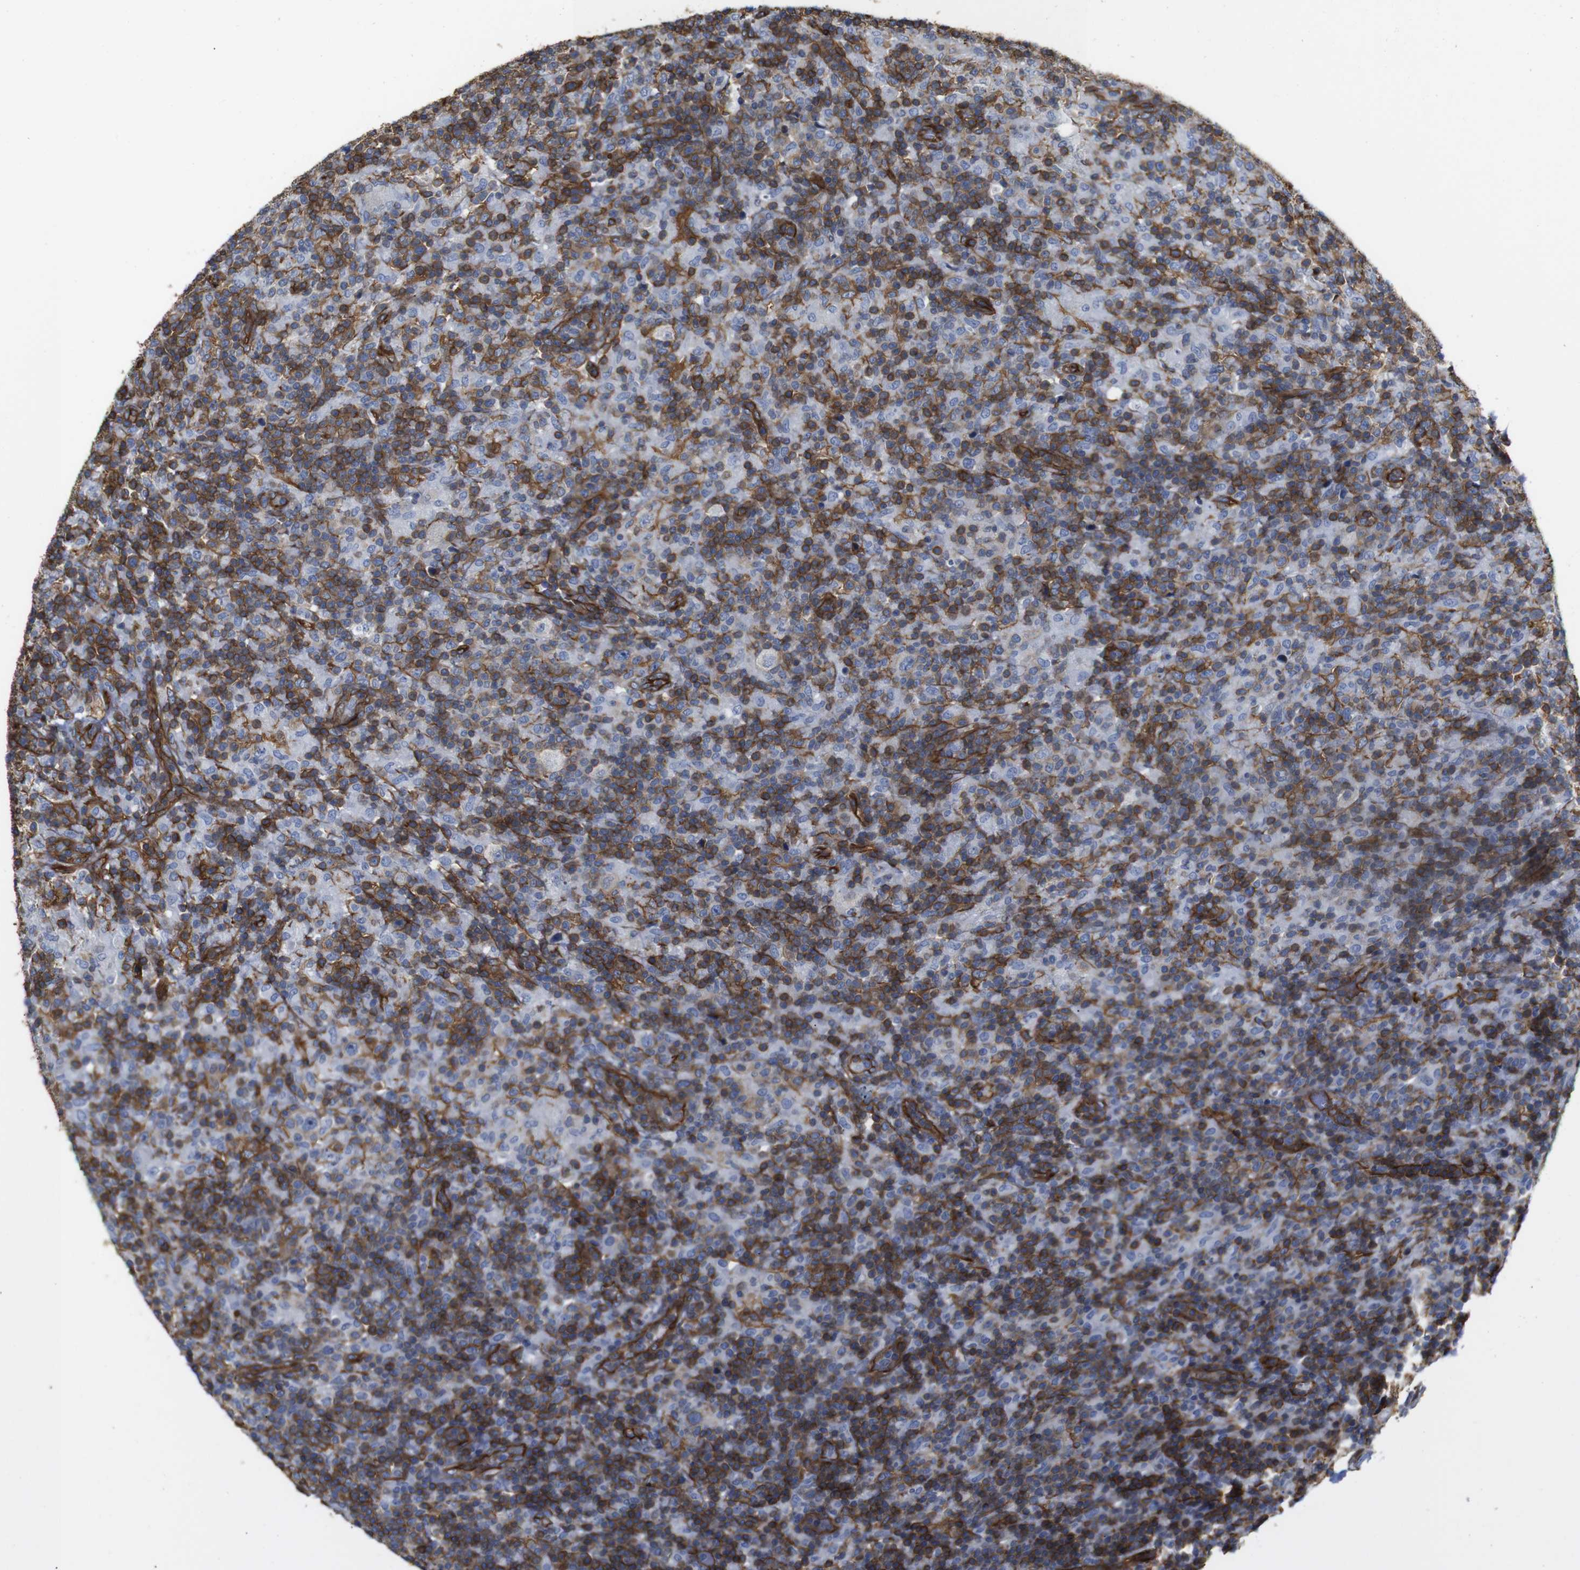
{"staining": {"intensity": "negative", "quantity": "none", "location": "none"}, "tissue": "lymphoma", "cell_type": "Tumor cells", "image_type": "cancer", "snomed": [{"axis": "morphology", "description": "Hodgkin's disease, NOS"}, {"axis": "topography", "description": "Lymph node"}], "caption": "Lymphoma was stained to show a protein in brown. There is no significant expression in tumor cells.", "gene": "SPTBN1", "patient": {"sex": "male", "age": 70}}